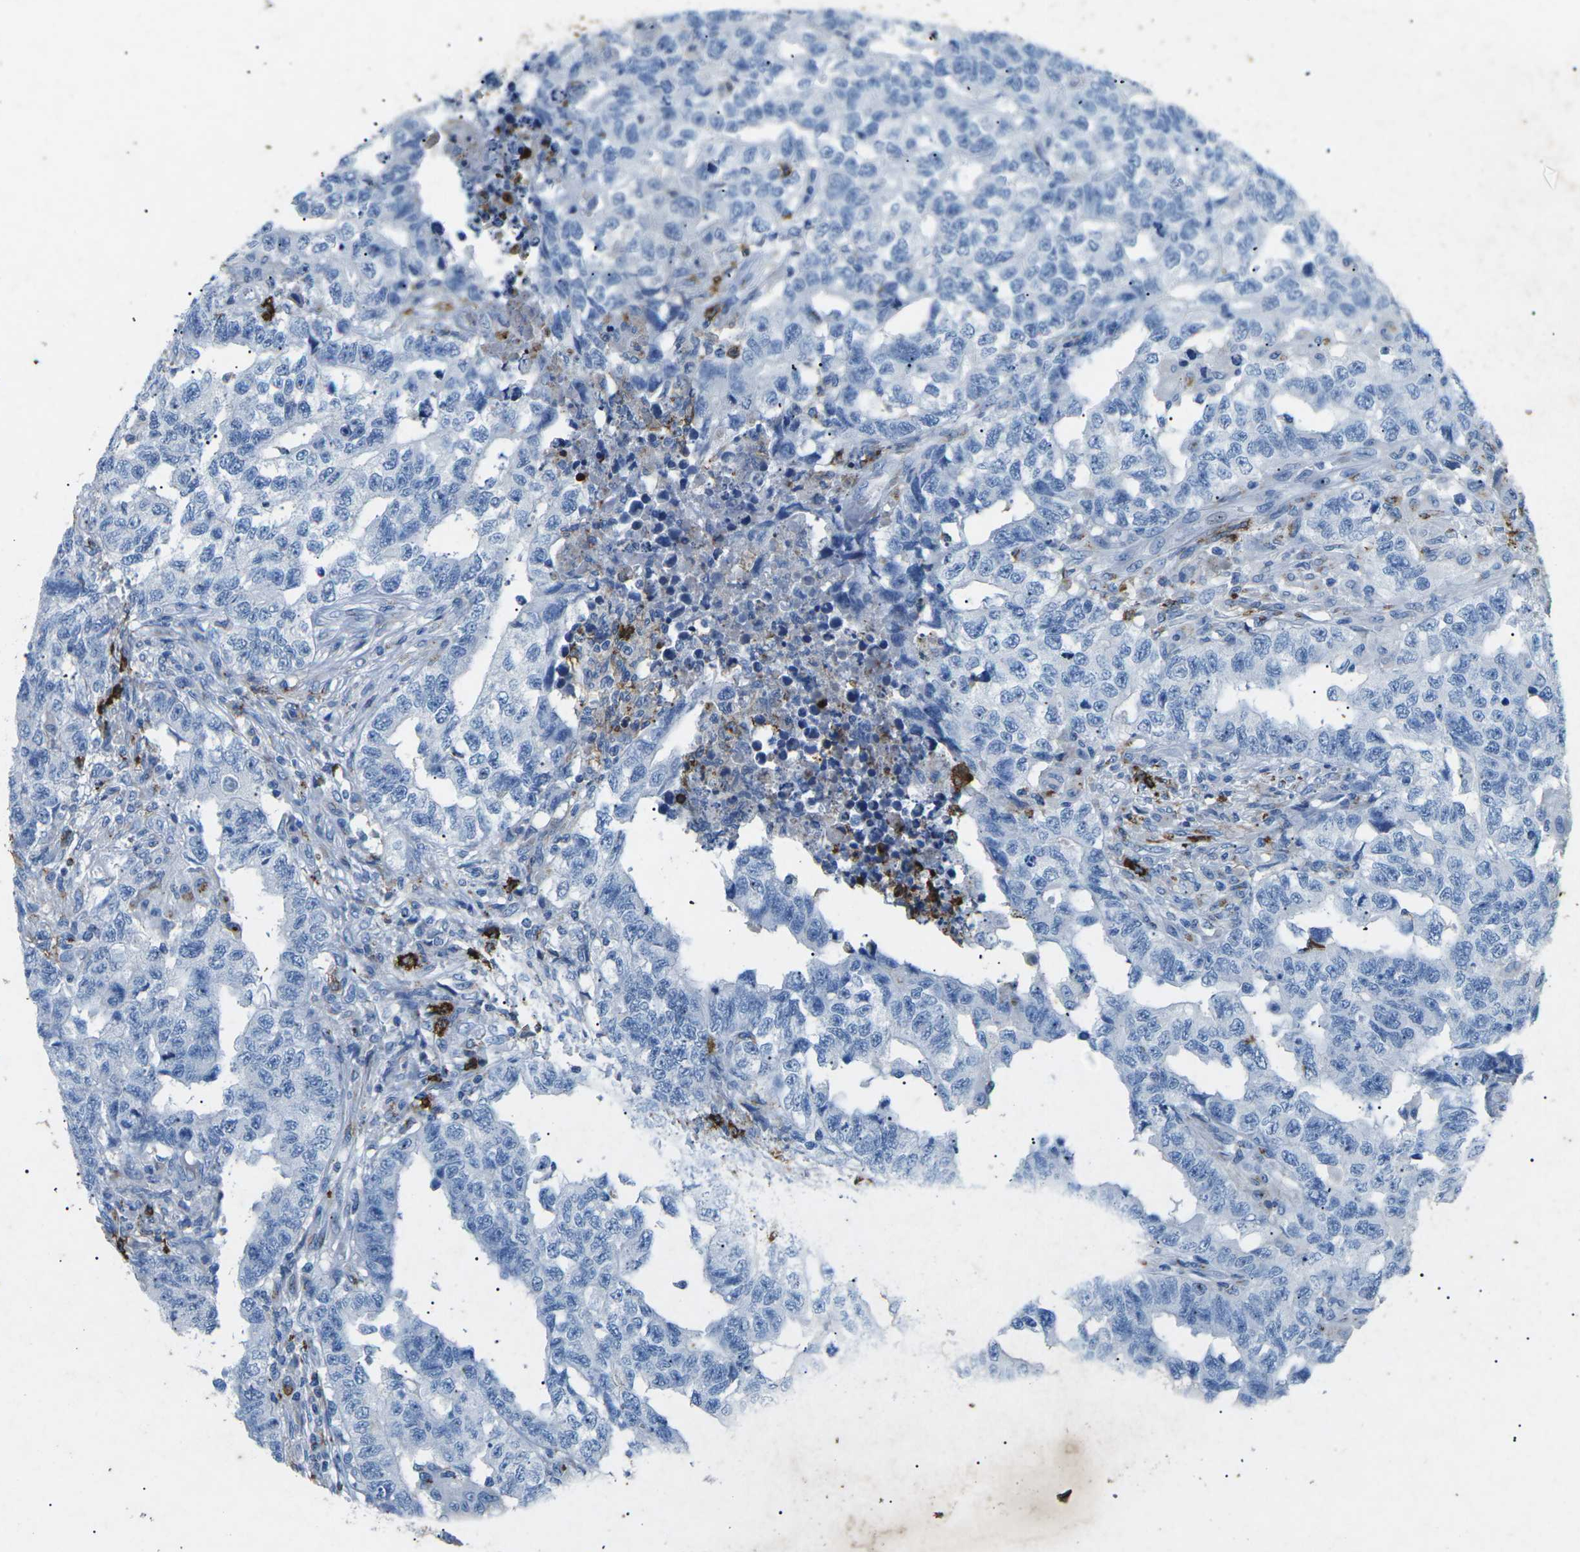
{"staining": {"intensity": "negative", "quantity": "none", "location": "none"}, "tissue": "testis cancer", "cell_type": "Tumor cells", "image_type": "cancer", "snomed": [{"axis": "morphology", "description": "Carcinoma, Embryonal, NOS"}, {"axis": "topography", "description": "Testis"}], "caption": "Human testis cancer (embryonal carcinoma) stained for a protein using IHC shows no expression in tumor cells.", "gene": "CTAGE1", "patient": {"sex": "male", "age": 21}}